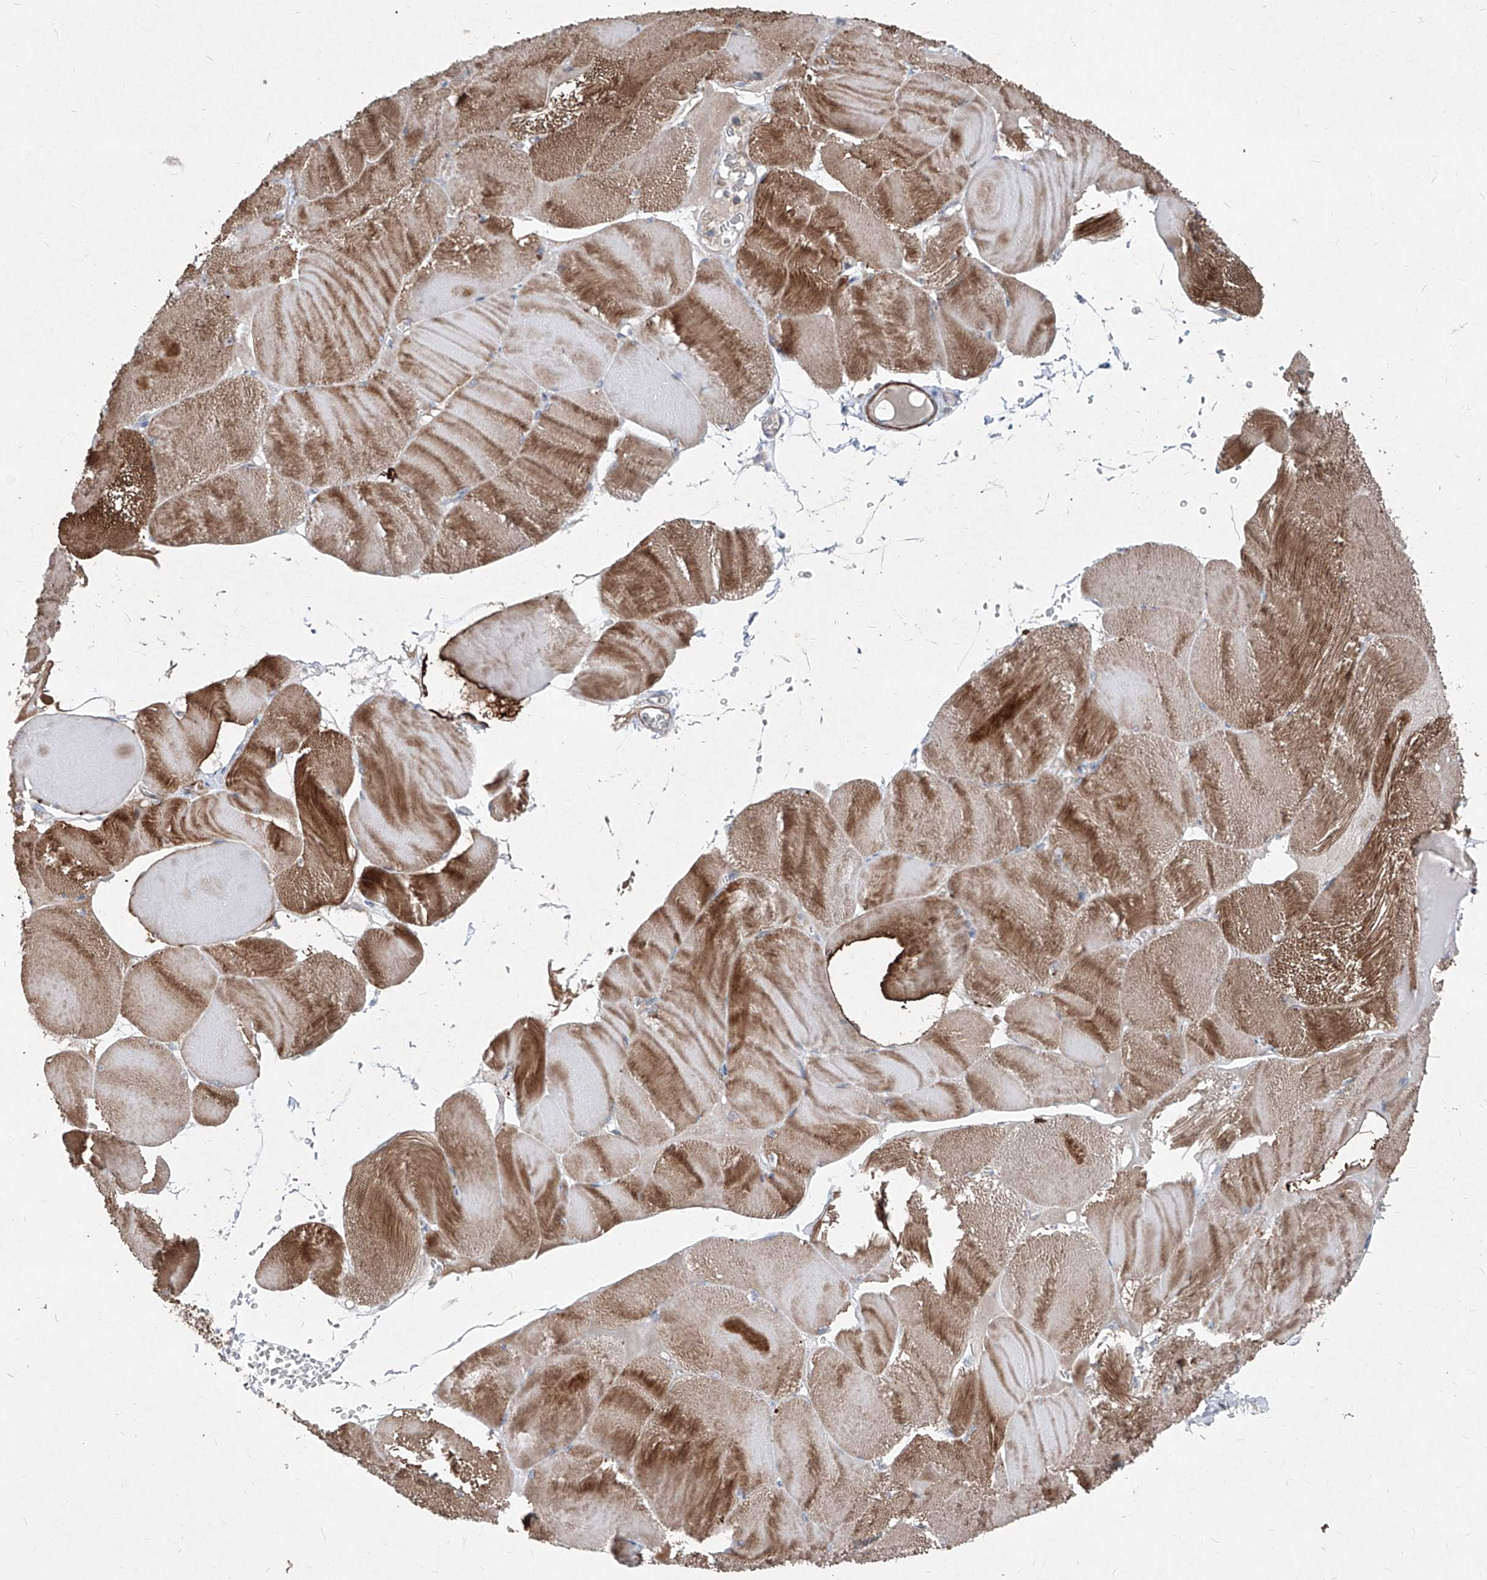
{"staining": {"intensity": "strong", "quantity": "25%-75%", "location": "cytoplasmic/membranous"}, "tissue": "skeletal muscle", "cell_type": "Myocytes", "image_type": "normal", "snomed": [{"axis": "morphology", "description": "Normal tissue, NOS"}, {"axis": "morphology", "description": "Basal cell carcinoma"}, {"axis": "topography", "description": "Skeletal muscle"}], "caption": "An image of human skeletal muscle stained for a protein demonstrates strong cytoplasmic/membranous brown staining in myocytes. The protein is stained brown, and the nuclei are stained in blue (DAB IHC with brightfield microscopy, high magnification).", "gene": "UFD1", "patient": {"sex": "female", "age": 64}}